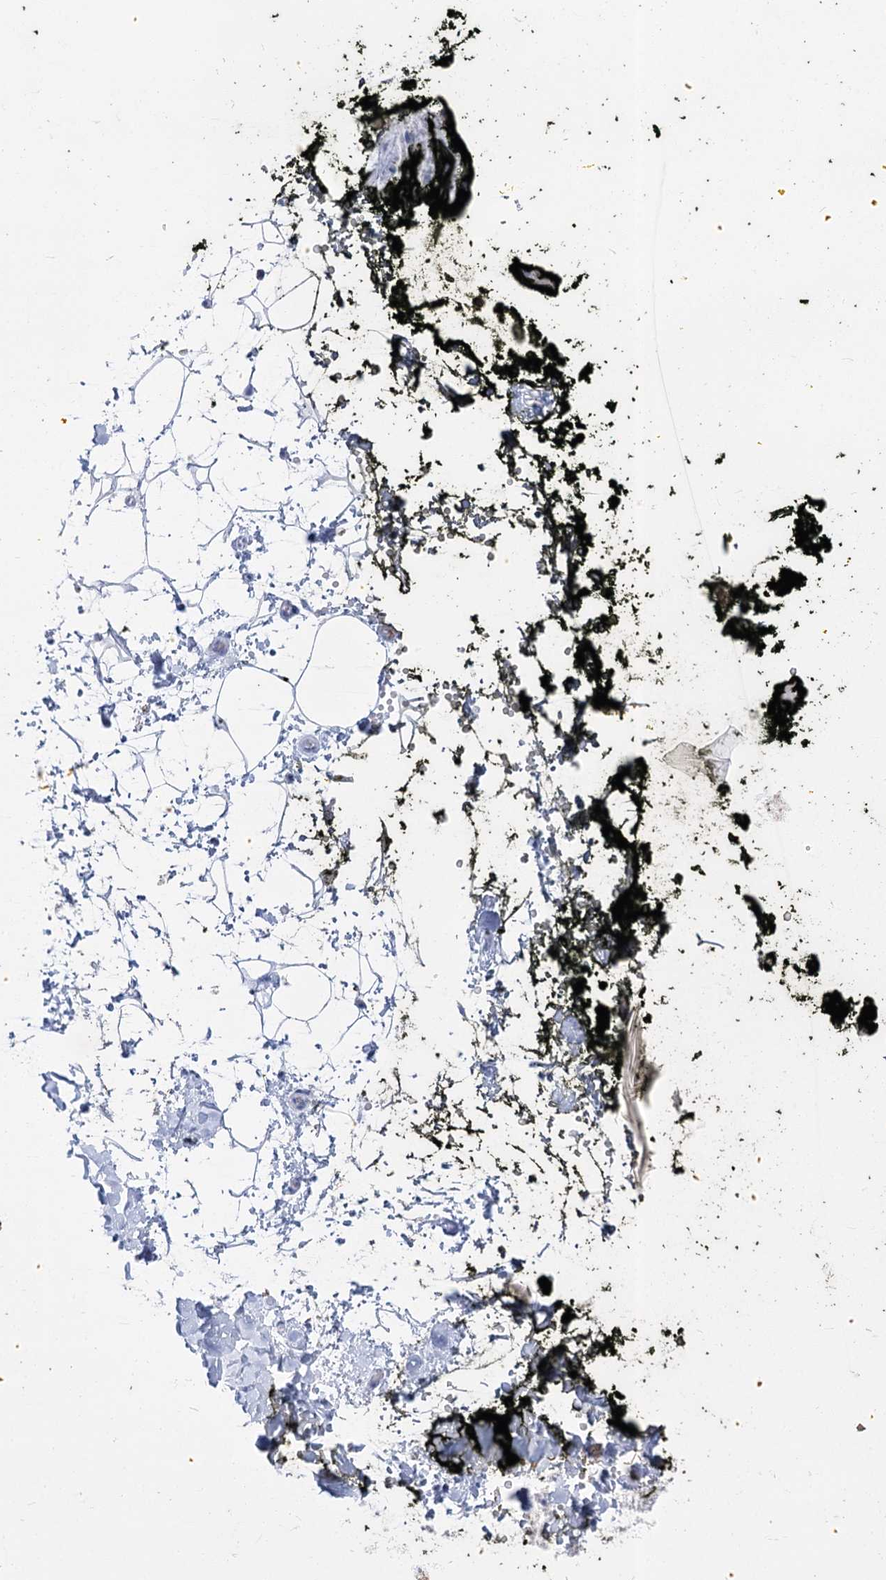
{"staining": {"intensity": "negative", "quantity": "none", "location": "none"}, "tissue": "adipose tissue", "cell_type": "Adipocytes", "image_type": "normal", "snomed": [{"axis": "morphology", "description": "Normal tissue, NOS"}, {"axis": "morphology", "description": "Adenocarcinoma, NOS"}, {"axis": "topography", "description": "Pancreas"}, {"axis": "topography", "description": "Peripheral nerve tissue"}], "caption": "This is an immunohistochemistry (IHC) photomicrograph of normal human adipose tissue. There is no expression in adipocytes.", "gene": "PCDHA1", "patient": {"sex": "male", "age": 59}}